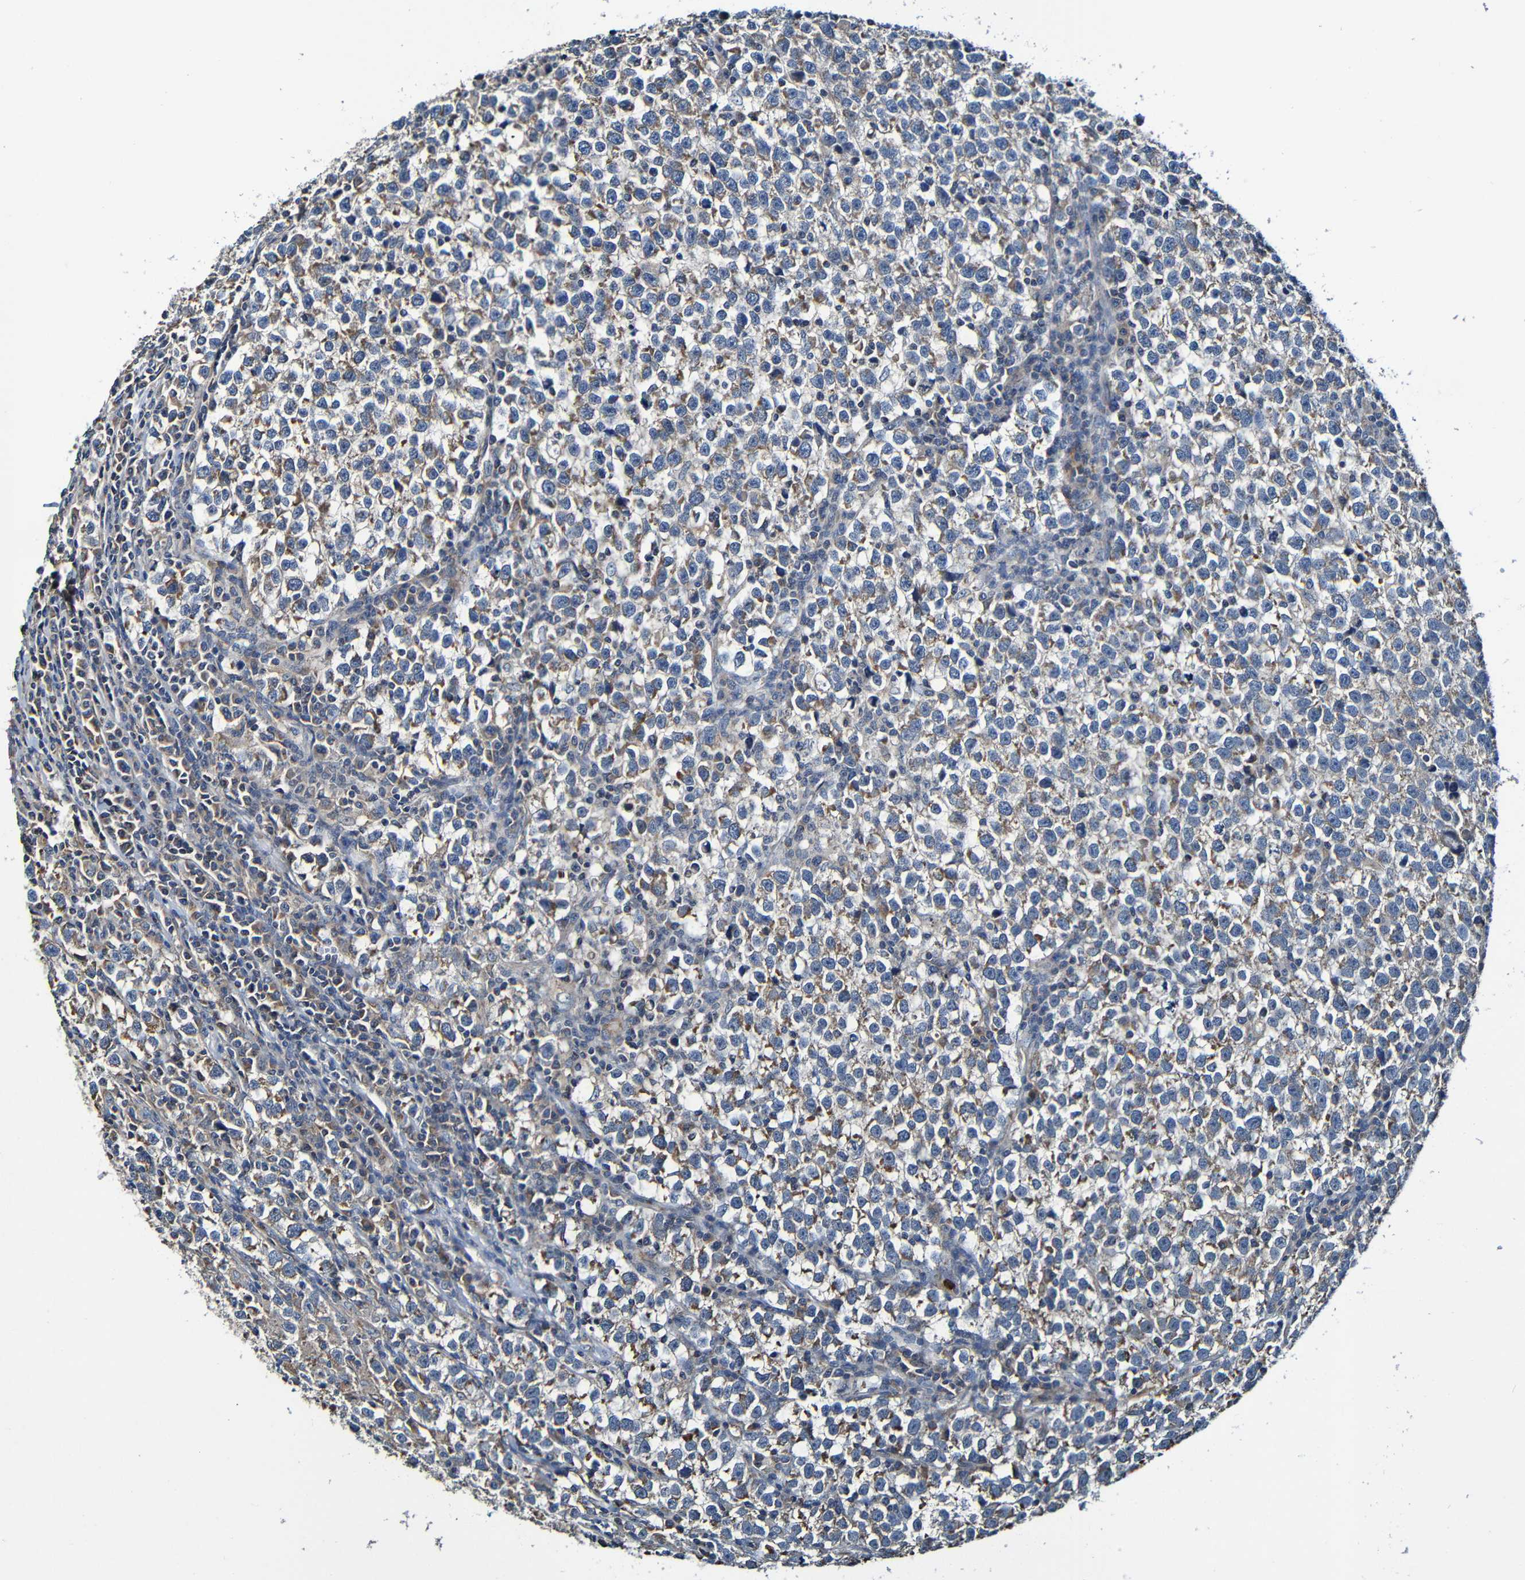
{"staining": {"intensity": "moderate", "quantity": "25%-75%", "location": "cytoplasmic/membranous"}, "tissue": "testis cancer", "cell_type": "Tumor cells", "image_type": "cancer", "snomed": [{"axis": "morphology", "description": "Normal tissue, NOS"}, {"axis": "morphology", "description": "Seminoma, NOS"}, {"axis": "topography", "description": "Testis"}], "caption": "Immunohistochemistry (IHC) micrograph of neoplastic tissue: seminoma (testis) stained using immunohistochemistry demonstrates medium levels of moderate protein expression localized specifically in the cytoplasmic/membranous of tumor cells, appearing as a cytoplasmic/membranous brown color.", "gene": "ADAM15", "patient": {"sex": "male", "age": 43}}